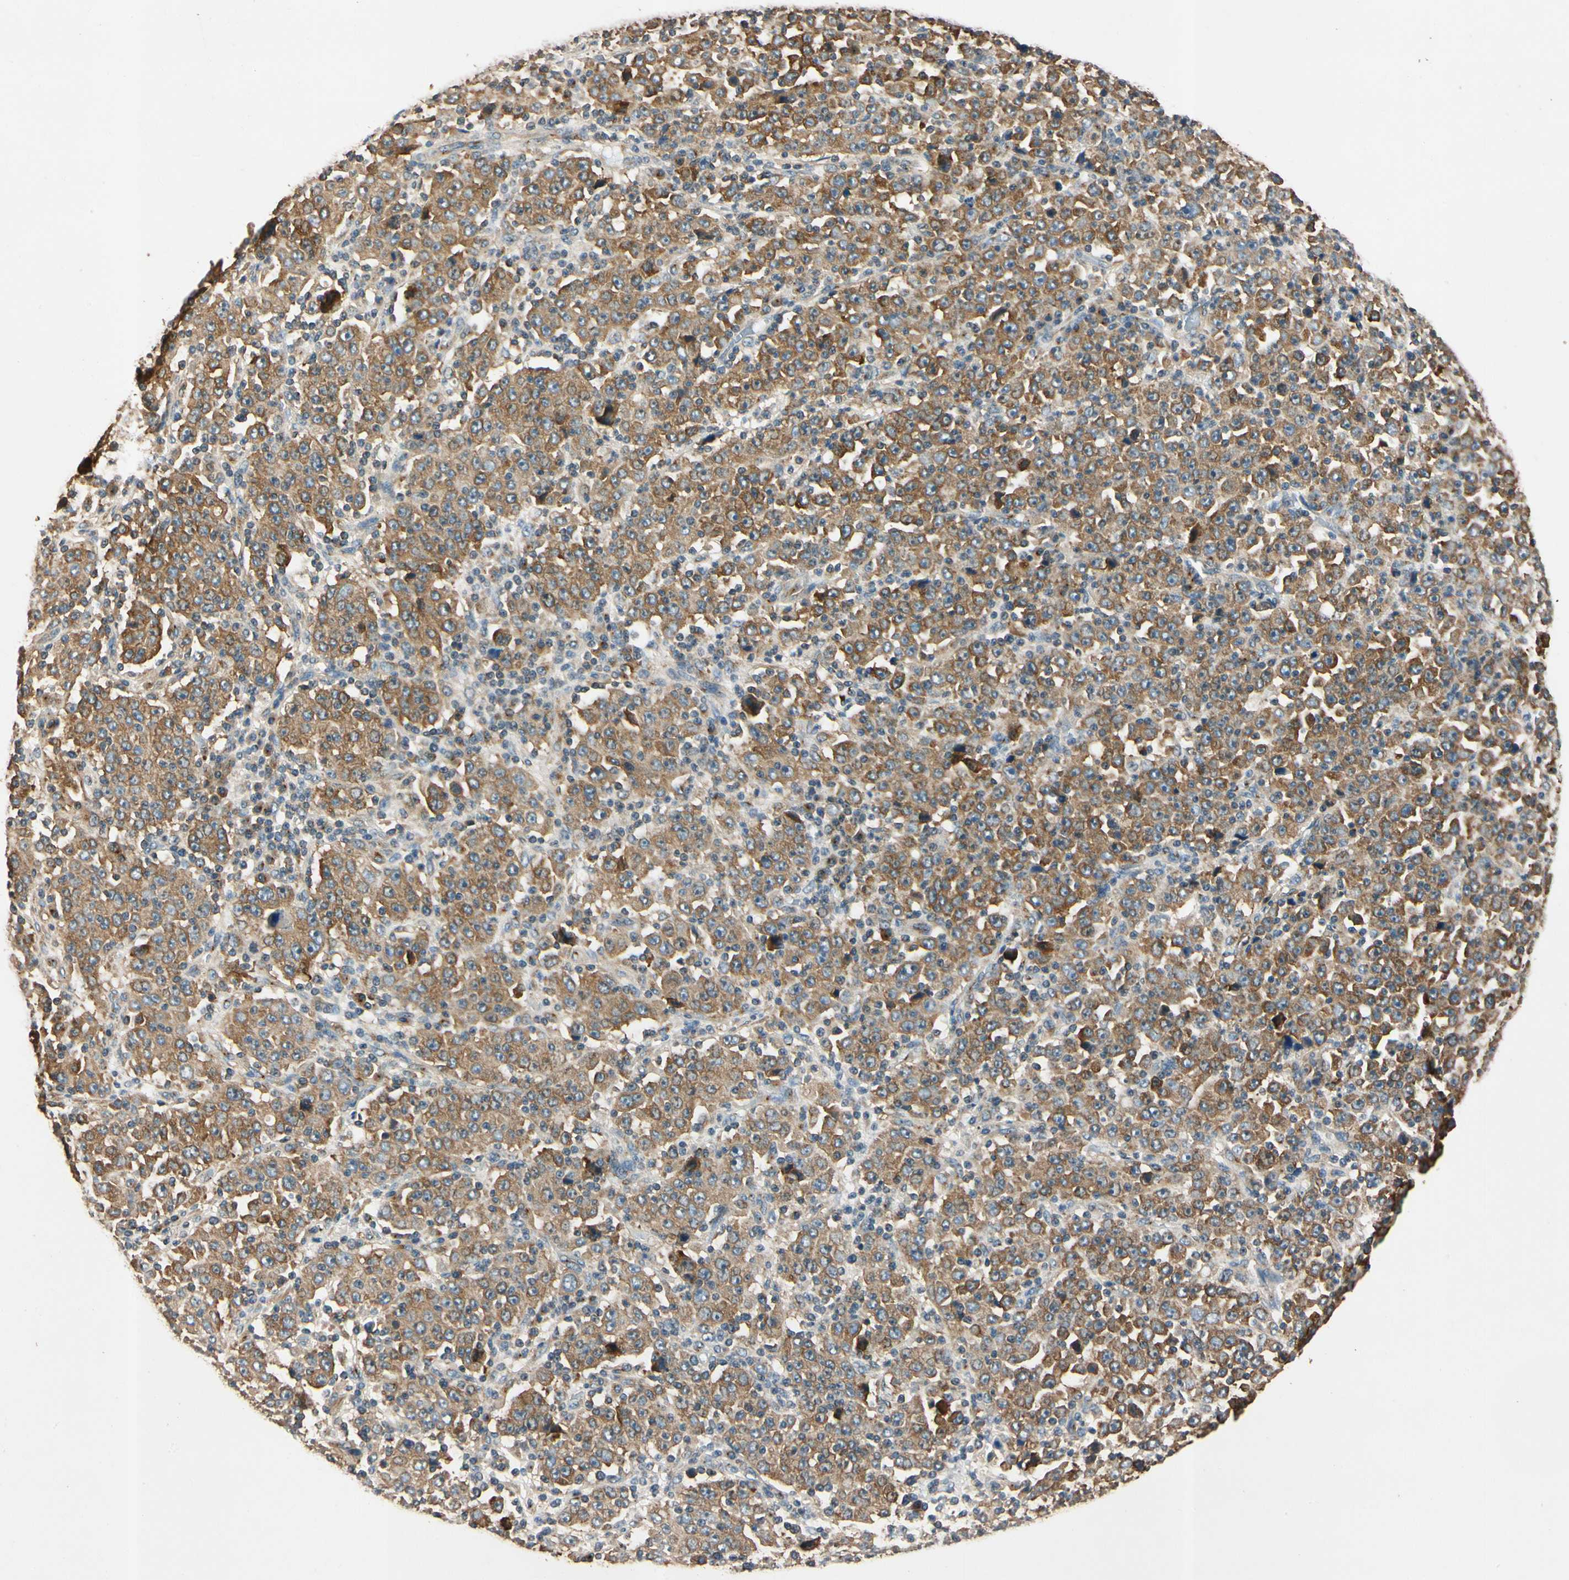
{"staining": {"intensity": "moderate", "quantity": ">75%", "location": "cytoplasmic/membranous"}, "tissue": "stomach cancer", "cell_type": "Tumor cells", "image_type": "cancer", "snomed": [{"axis": "morphology", "description": "Normal tissue, NOS"}, {"axis": "morphology", "description": "Adenocarcinoma, NOS"}, {"axis": "topography", "description": "Stomach, upper"}, {"axis": "topography", "description": "Stomach"}], "caption": "Moderate cytoplasmic/membranous protein expression is appreciated in about >75% of tumor cells in stomach cancer.", "gene": "AKAP9", "patient": {"sex": "male", "age": 59}}